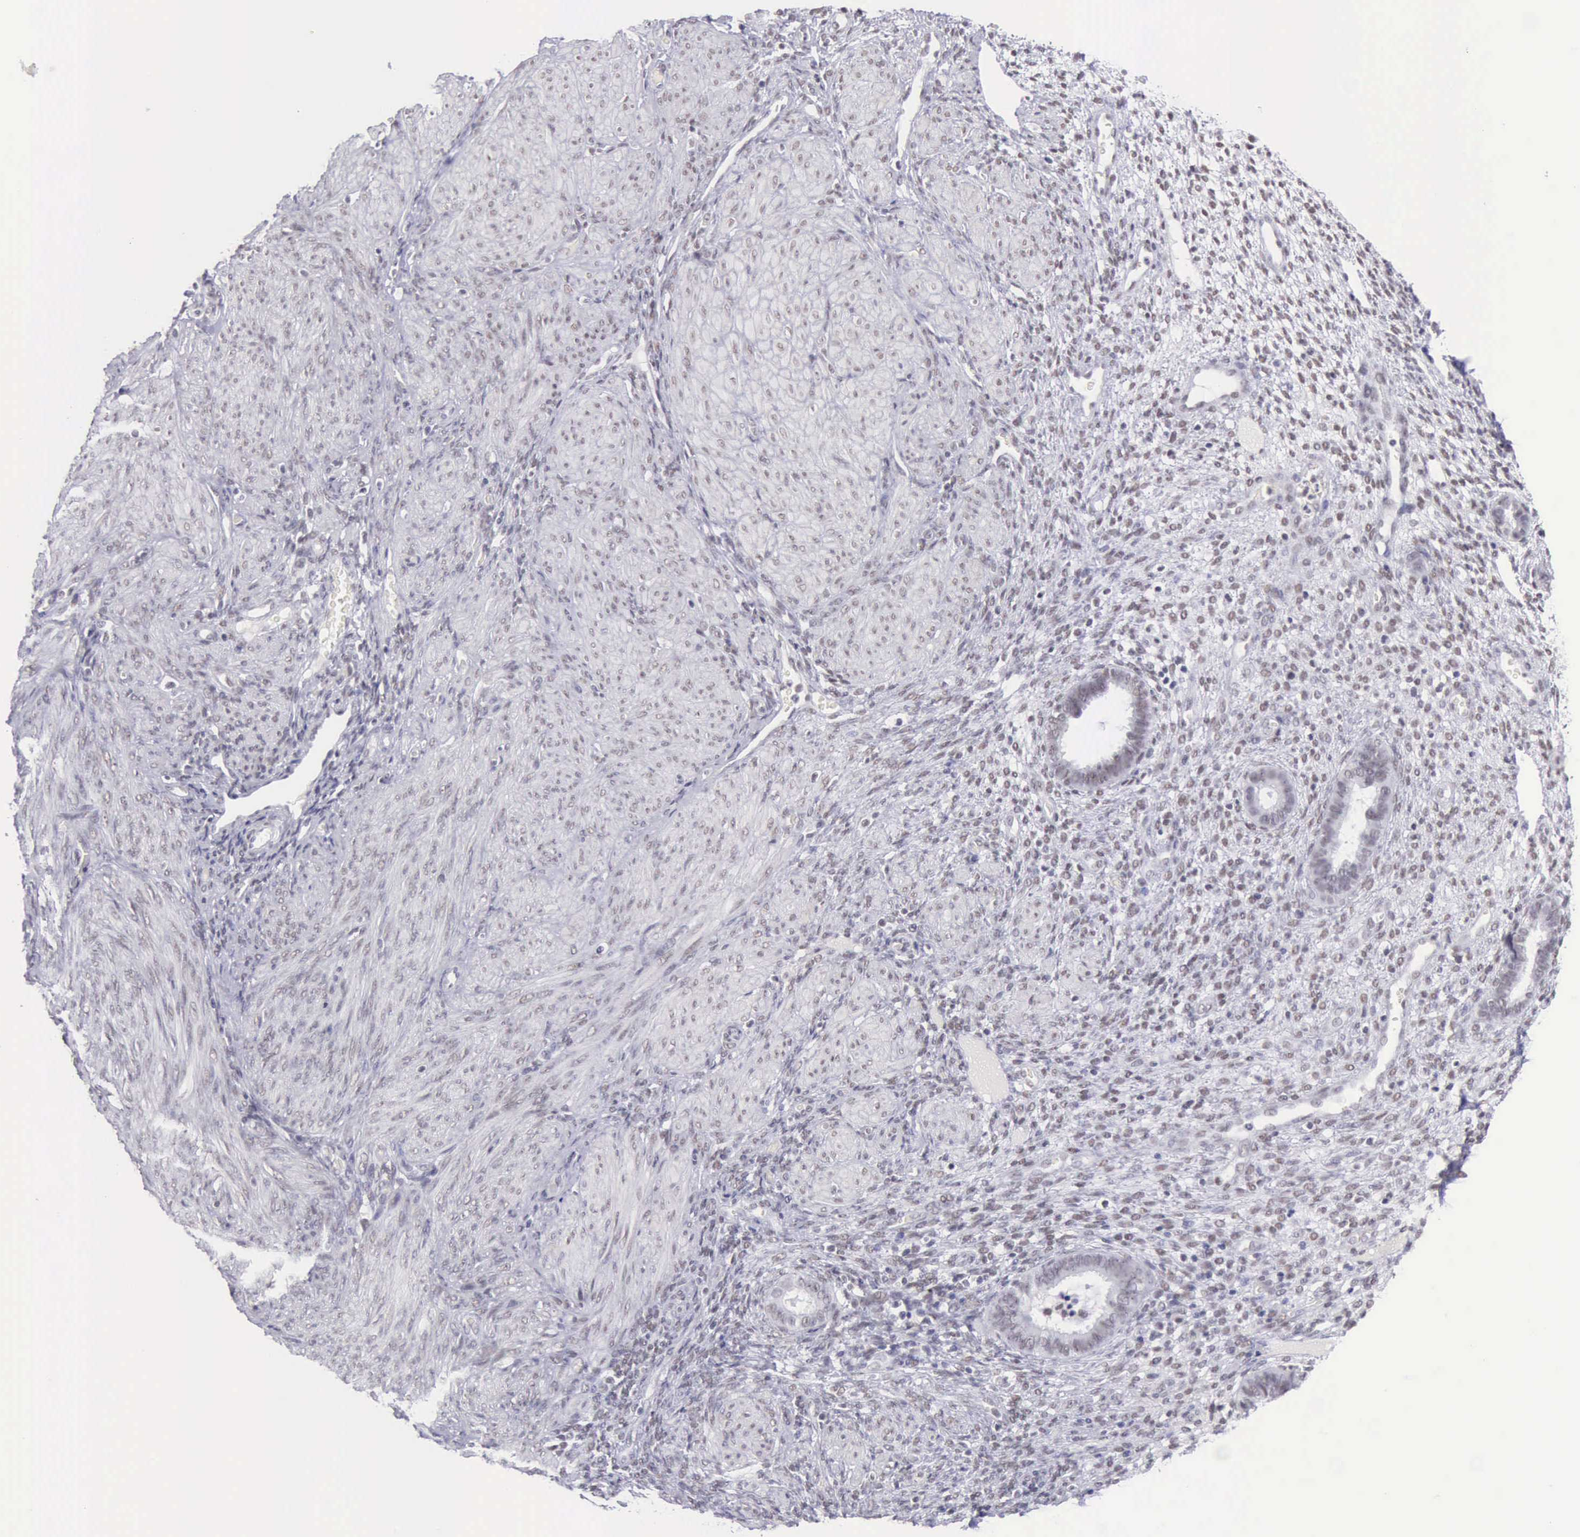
{"staining": {"intensity": "weak", "quantity": "25%-75%", "location": "nuclear"}, "tissue": "endometrium", "cell_type": "Cells in endometrial stroma", "image_type": "normal", "snomed": [{"axis": "morphology", "description": "Normal tissue, NOS"}, {"axis": "topography", "description": "Endometrium"}], "caption": "Immunohistochemistry (IHC) of unremarkable human endometrium reveals low levels of weak nuclear expression in about 25%-75% of cells in endometrial stroma.", "gene": "EP300", "patient": {"sex": "female", "age": 72}}